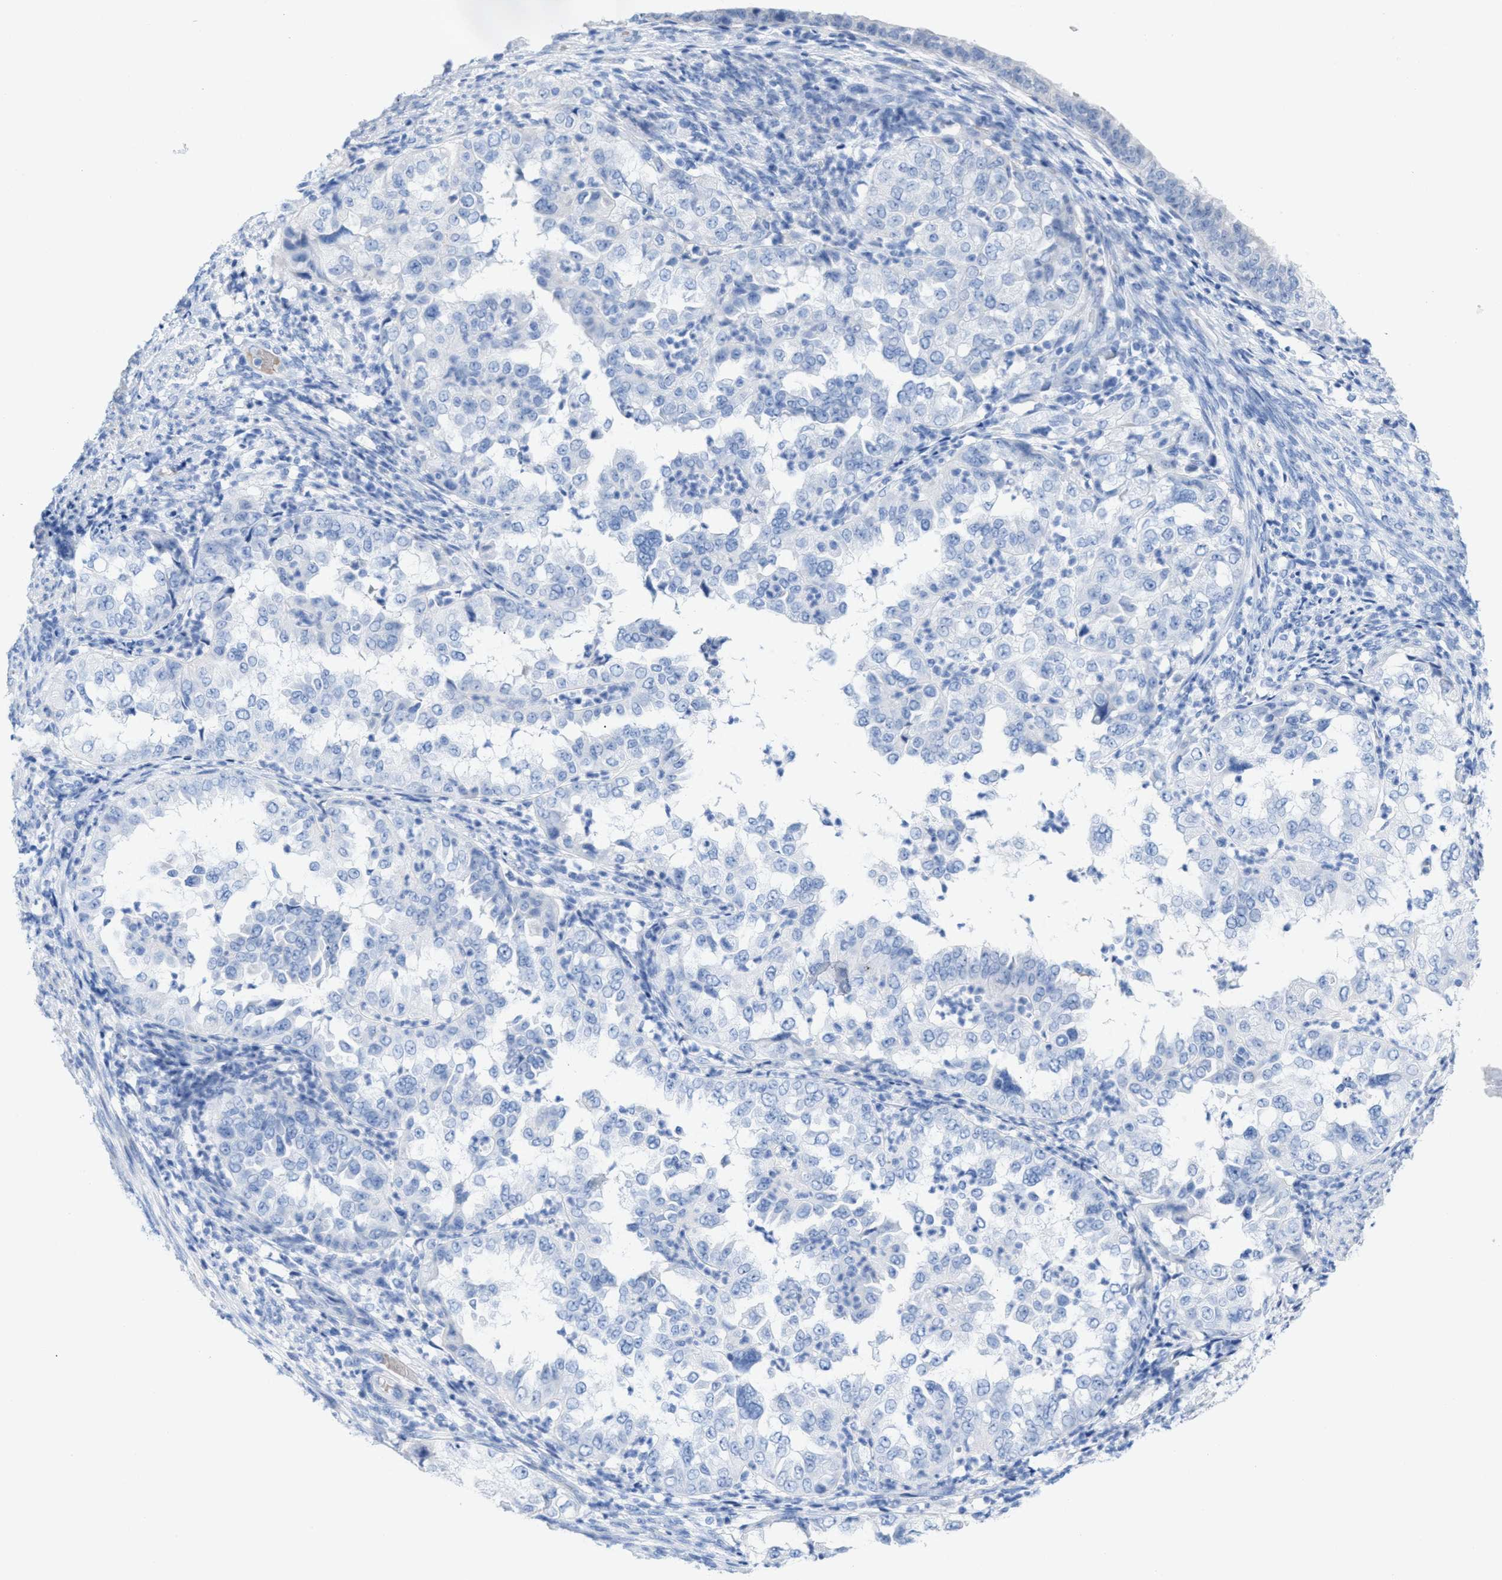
{"staining": {"intensity": "negative", "quantity": "none", "location": "none"}, "tissue": "endometrial cancer", "cell_type": "Tumor cells", "image_type": "cancer", "snomed": [{"axis": "morphology", "description": "Adenocarcinoma, NOS"}, {"axis": "topography", "description": "Endometrium"}], "caption": "Immunohistochemistry (IHC) of adenocarcinoma (endometrial) demonstrates no staining in tumor cells. Nuclei are stained in blue.", "gene": "ANKFN1", "patient": {"sex": "female", "age": 85}}